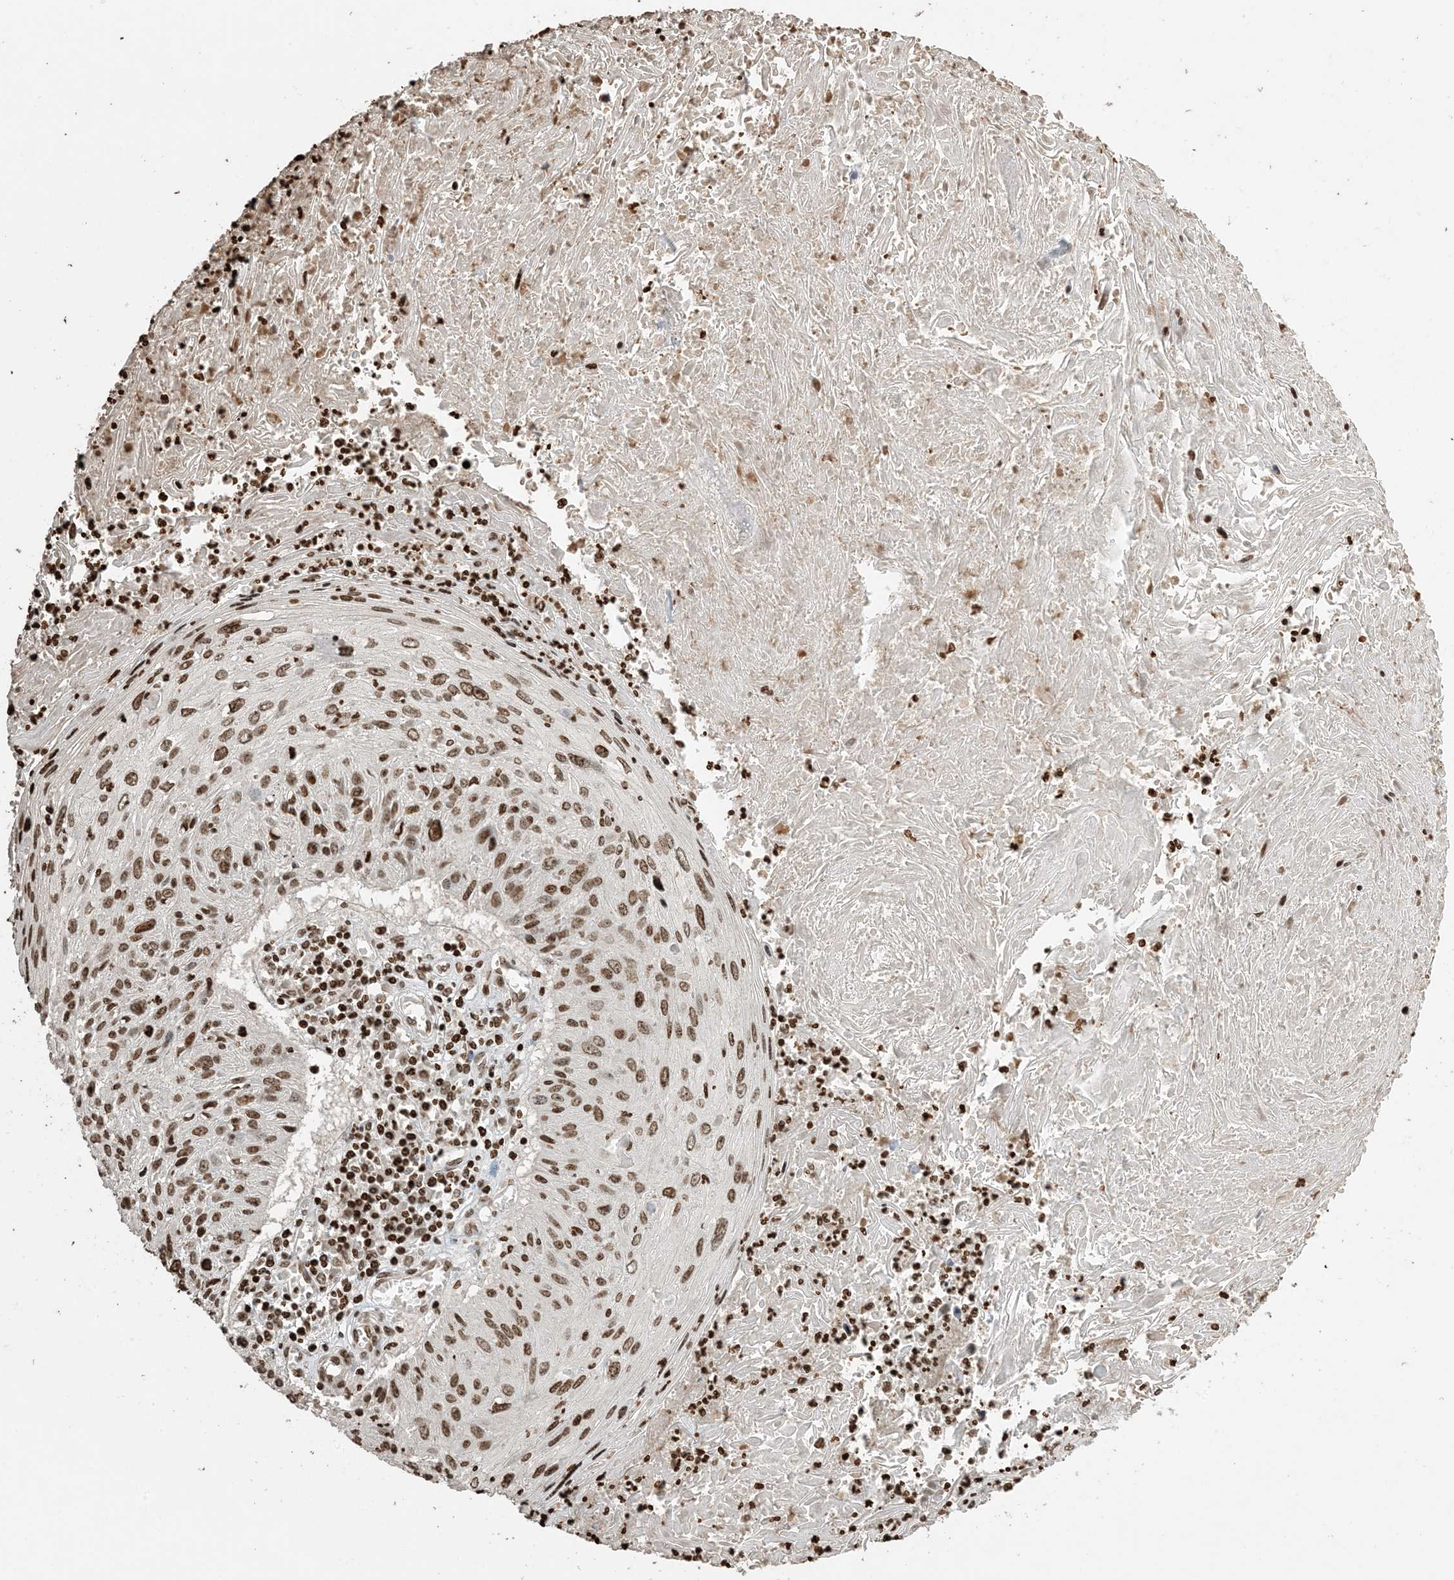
{"staining": {"intensity": "moderate", "quantity": ">75%", "location": "nuclear"}, "tissue": "cervical cancer", "cell_type": "Tumor cells", "image_type": "cancer", "snomed": [{"axis": "morphology", "description": "Squamous cell carcinoma, NOS"}, {"axis": "topography", "description": "Cervix"}], "caption": "Protein staining demonstrates moderate nuclear positivity in approximately >75% of tumor cells in cervical squamous cell carcinoma.", "gene": "H3-3B", "patient": {"sex": "female", "age": 51}}